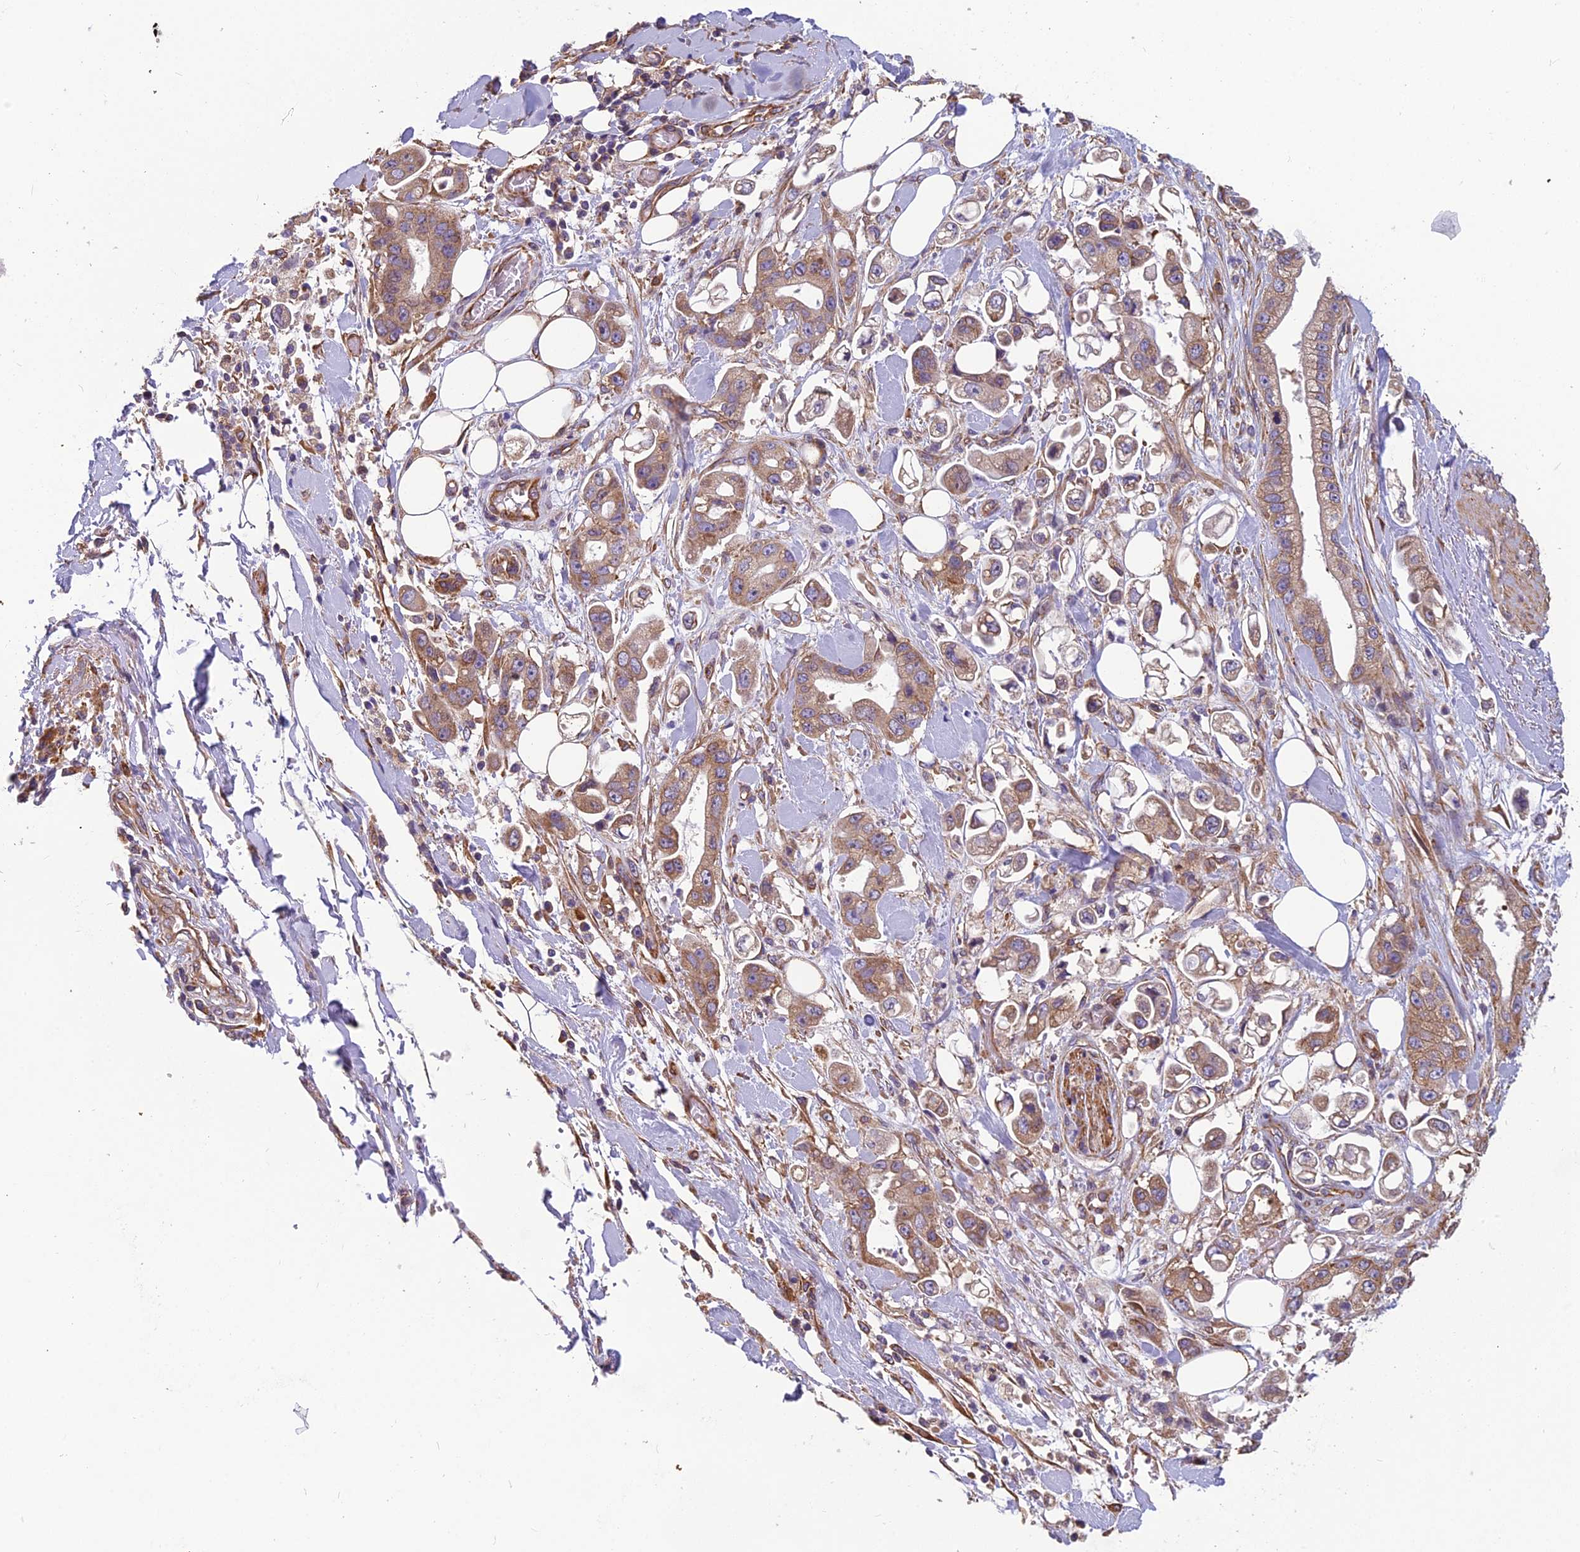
{"staining": {"intensity": "moderate", "quantity": ">75%", "location": "cytoplasmic/membranous"}, "tissue": "stomach cancer", "cell_type": "Tumor cells", "image_type": "cancer", "snomed": [{"axis": "morphology", "description": "Adenocarcinoma, NOS"}, {"axis": "topography", "description": "Stomach"}], "caption": "Moderate cytoplasmic/membranous protein staining is identified in approximately >75% of tumor cells in stomach cancer (adenocarcinoma). Immunohistochemistry stains the protein of interest in brown and the nuclei are stained blue.", "gene": "SPDL1", "patient": {"sex": "male", "age": 62}}